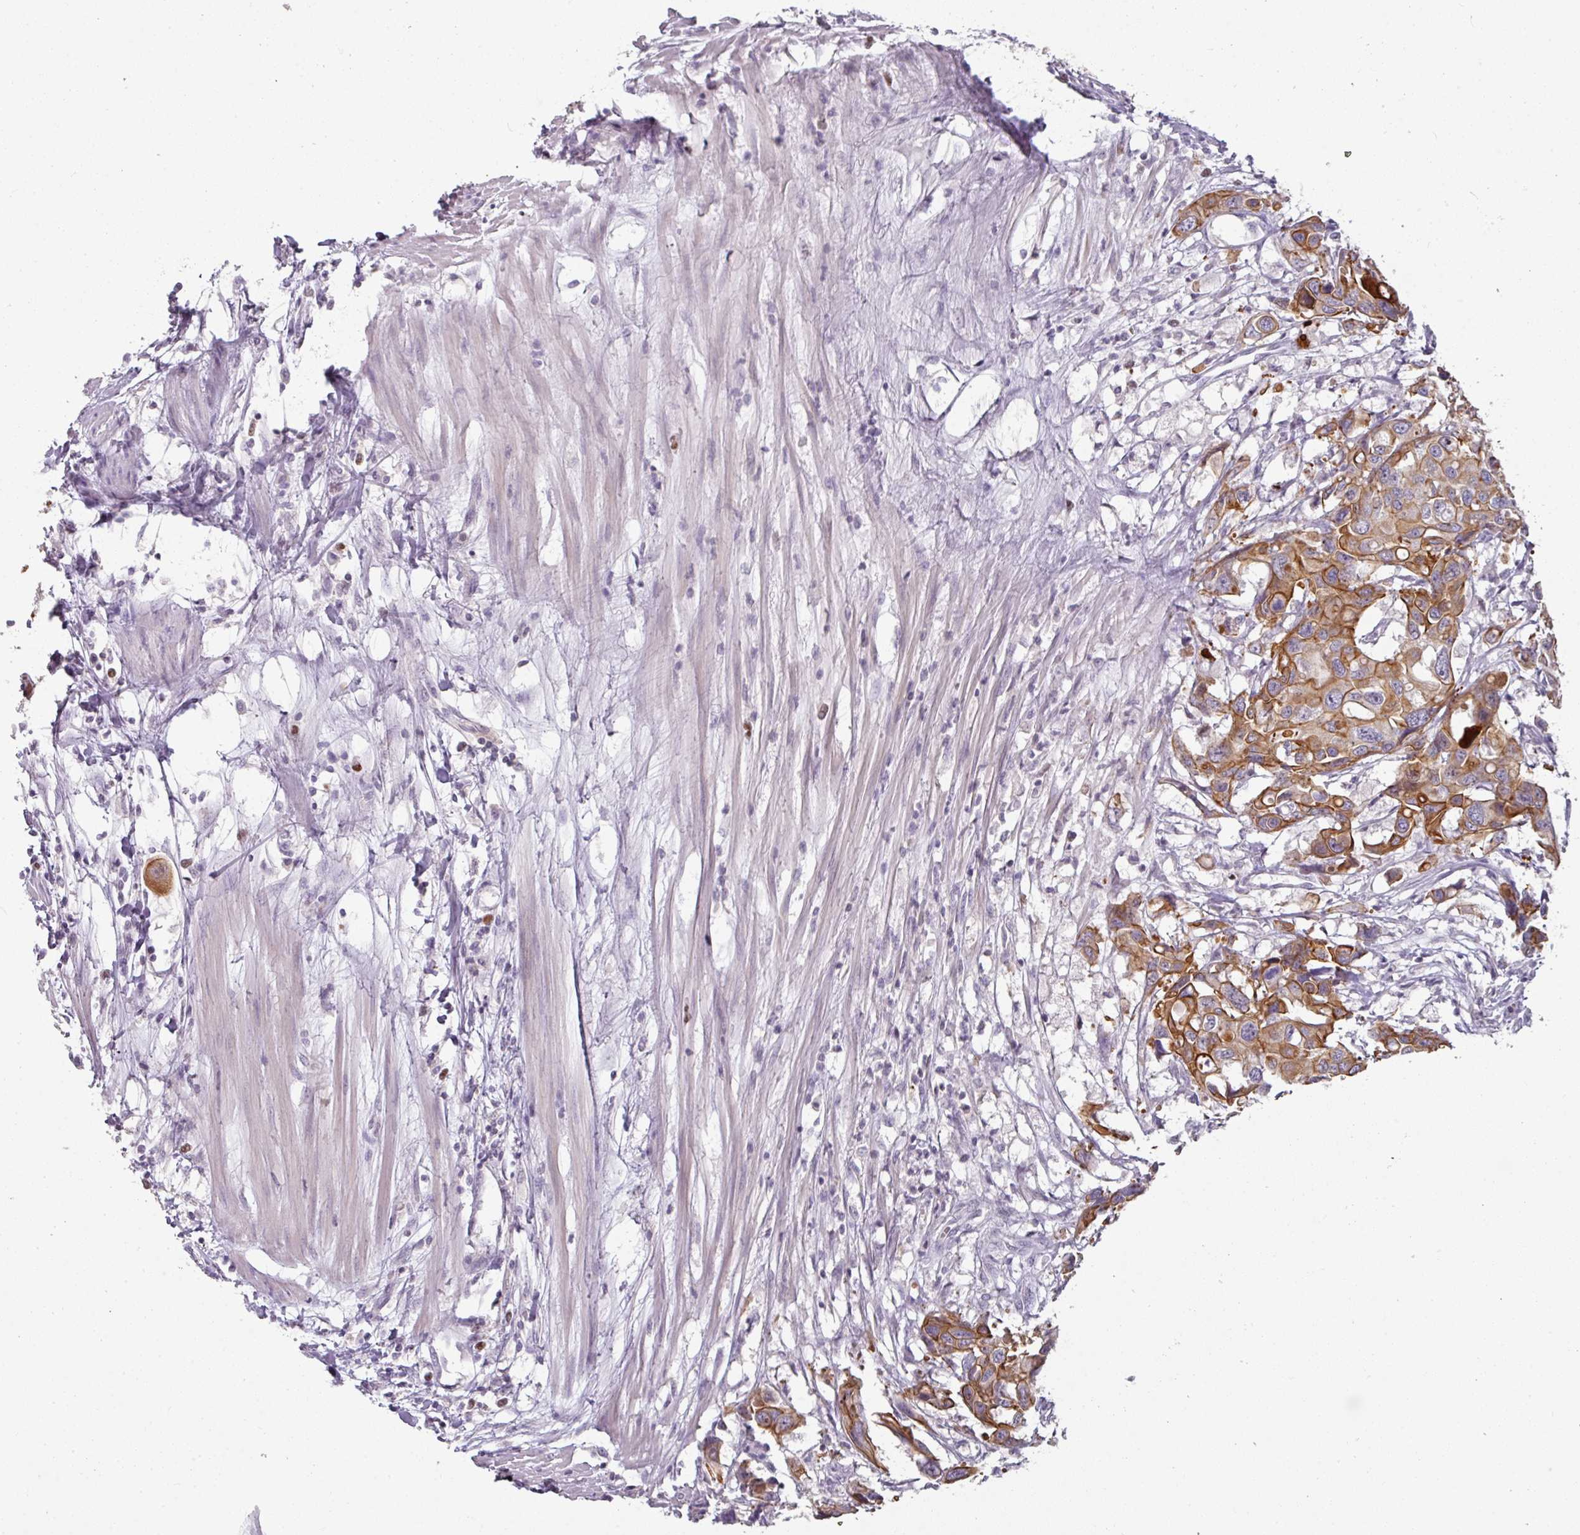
{"staining": {"intensity": "moderate", "quantity": ">75%", "location": "cytoplasmic/membranous"}, "tissue": "colorectal cancer", "cell_type": "Tumor cells", "image_type": "cancer", "snomed": [{"axis": "morphology", "description": "Adenocarcinoma, NOS"}, {"axis": "topography", "description": "Colon"}], "caption": "Human colorectal adenocarcinoma stained with a brown dye exhibits moderate cytoplasmic/membranous positive staining in about >75% of tumor cells.", "gene": "GTF2H3", "patient": {"sex": "male", "age": 77}}